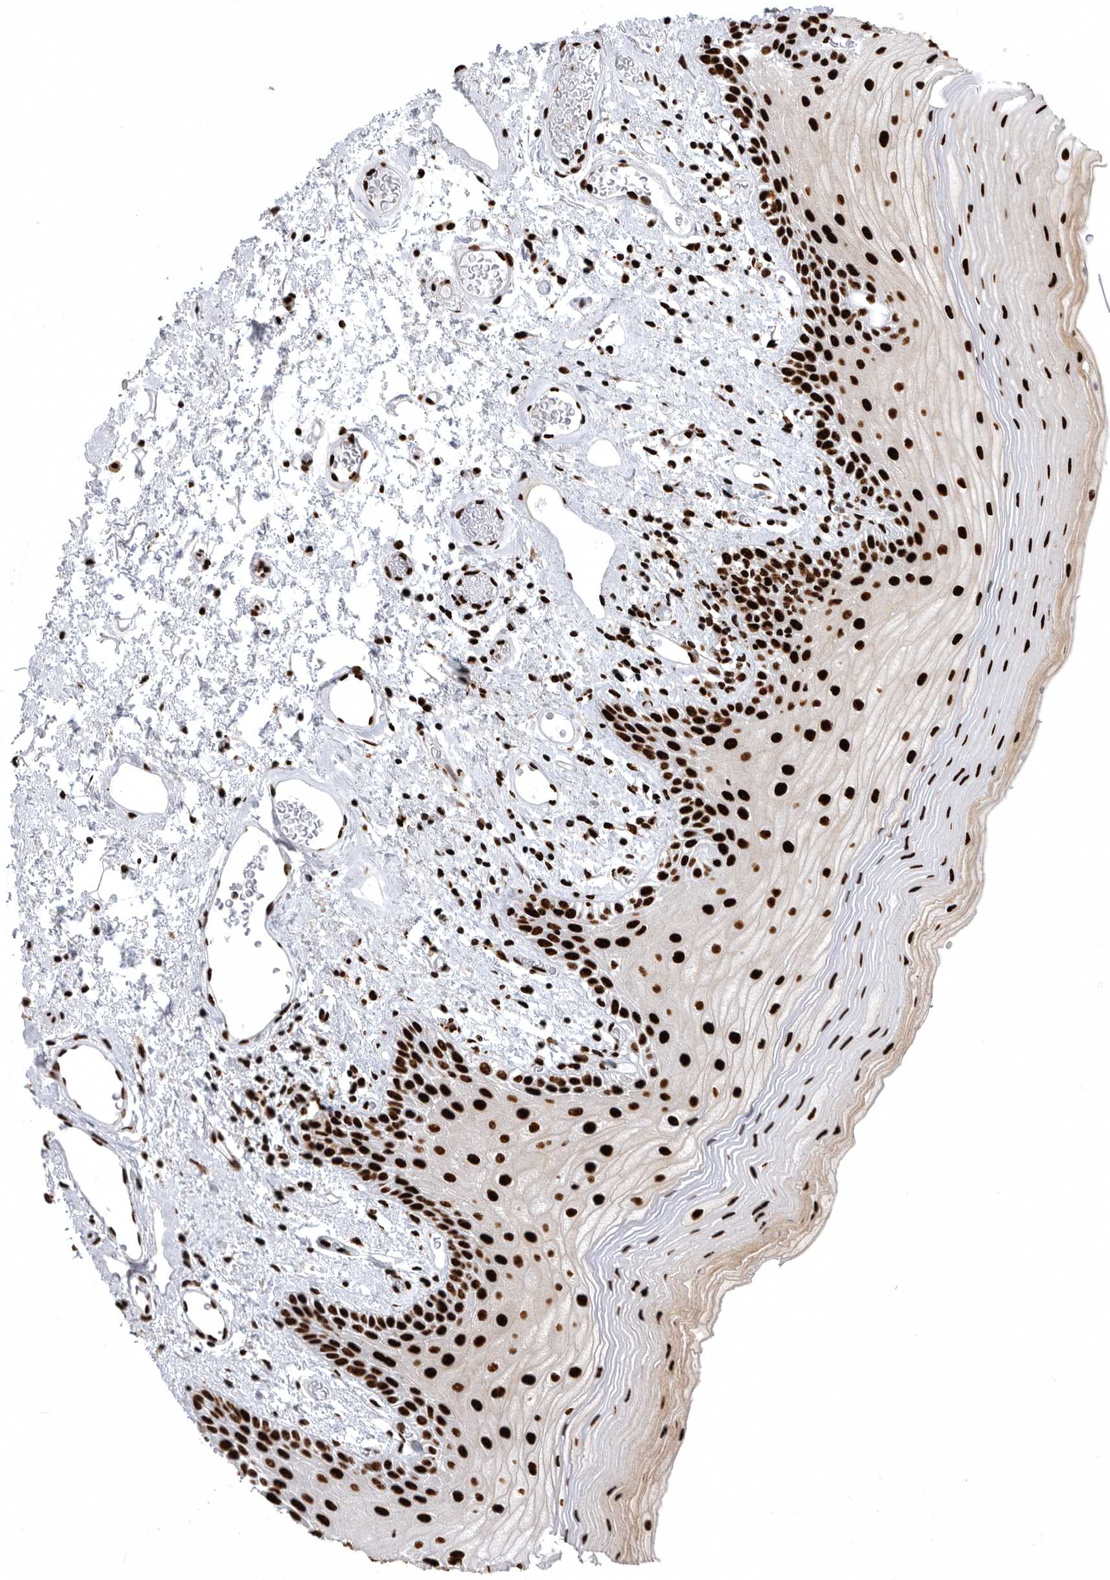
{"staining": {"intensity": "strong", "quantity": ">75%", "location": "nuclear"}, "tissue": "oral mucosa", "cell_type": "Squamous epithelial cells", "image_type": "normal", "snomed": [{"axis": "morphology", "description": "Normal tissue, NOS"}, {"axis": "topography", "description": "Oral tissue"}], "caption": "IHC histopathology image of unremarkable human oral mucosa stained for a protein (brown), which shows high levels of strong nuclear staining in approximately >75% of squamous epithelial cells.", "gene": "BCLAF1", "patient": {"sex": "male", "age": 52}}